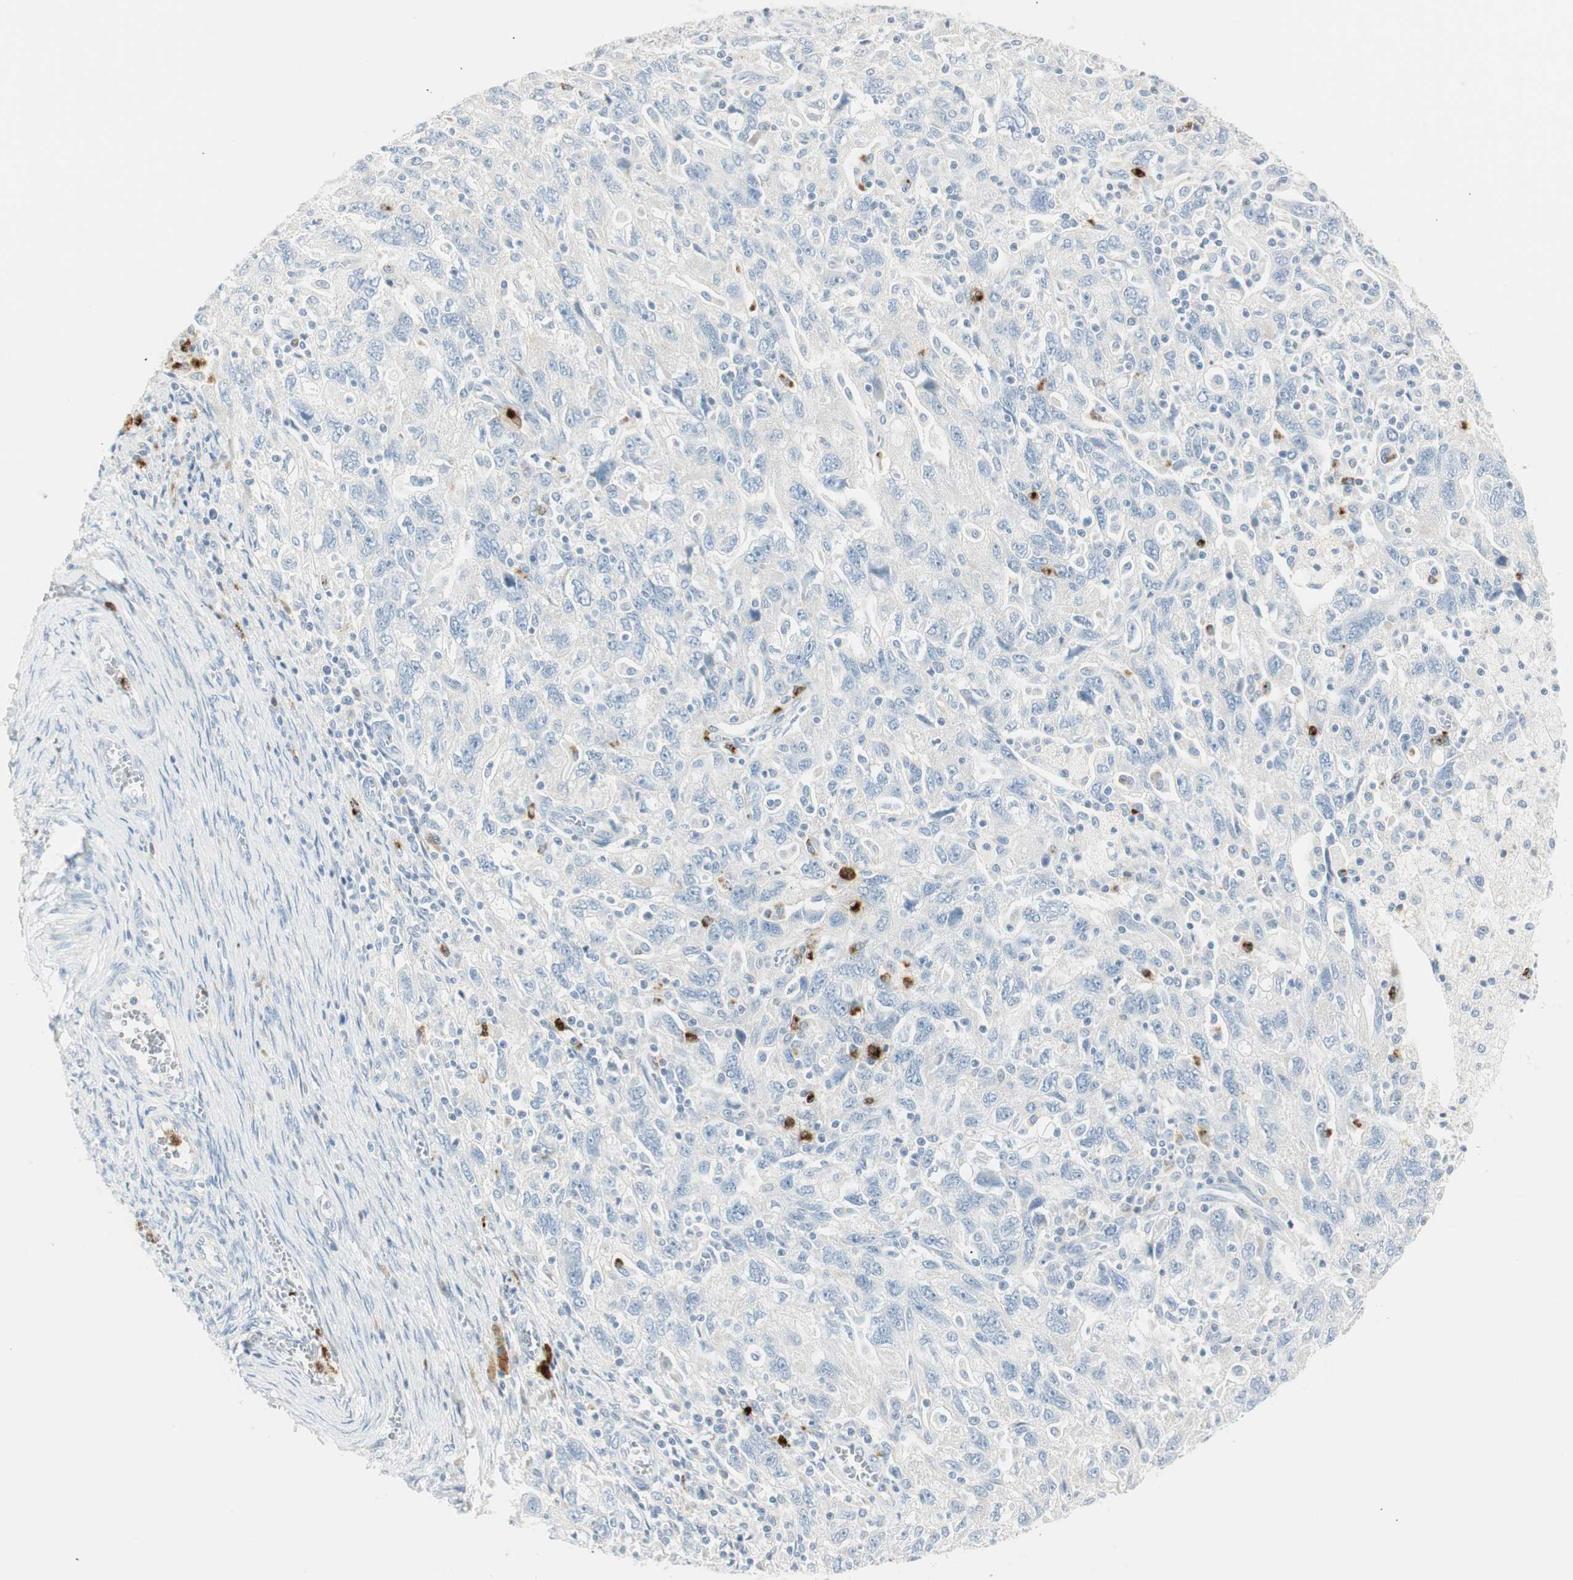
{"staining": {"intensity": "negative", "quantity": "none", "location": "none"}, "tissue": "ovarian cancer", "cell_type": "Tumor cells", "image_type": "cancer", "snomed": [{"axis": "morphology", "description": "Carcinoma, NOS"}, {"axis": "morphology", "description": "Cystadenocarcinoma, serous, NOS"}, {"axis": "topography", "description": "Ovary"}], "caption": "Human ovarian cancer stained for a protein using IHC shows no expression in tumor cells.", "gene": "PRTN3", "patient": {"sex": "female", "age": 69}}